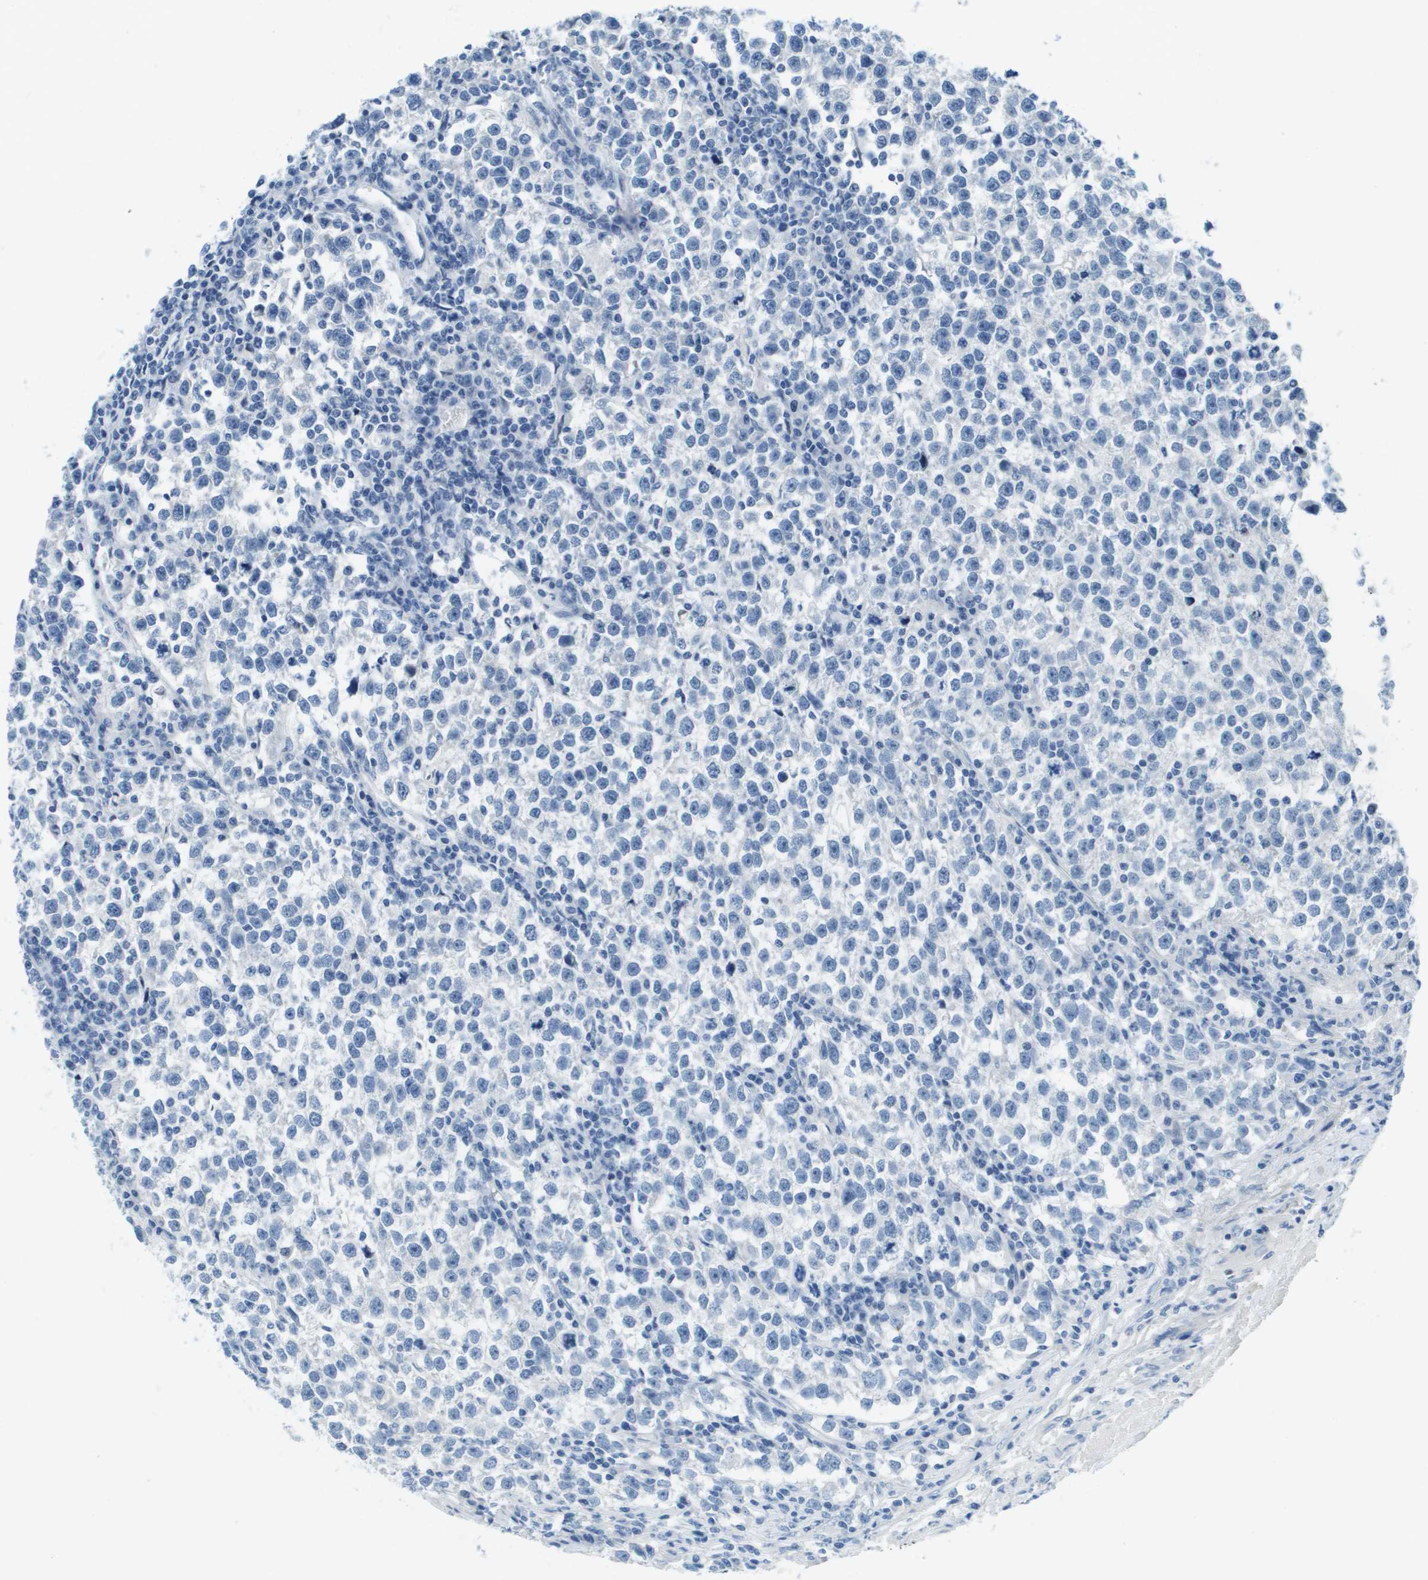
{"staining": {"intensity": "negative", "quantity": "none", "location": "none"}, "tissue": "testis cancer", "cell_type": "Tumor cells", "image_type": "cancer", "snomed": [{"axis": "morphology", "description": "Normal tissue, NOS"}, {"axis": "morphology", "description": "Seminoma, NOS"}, {"axis": "topography", "description": "Testis"}], "caption": "Tumor cells are negative for protein expression in human seminoma (testis).", "gene": "CDHR2", "patient": {"sex": "male", "age": 43}}